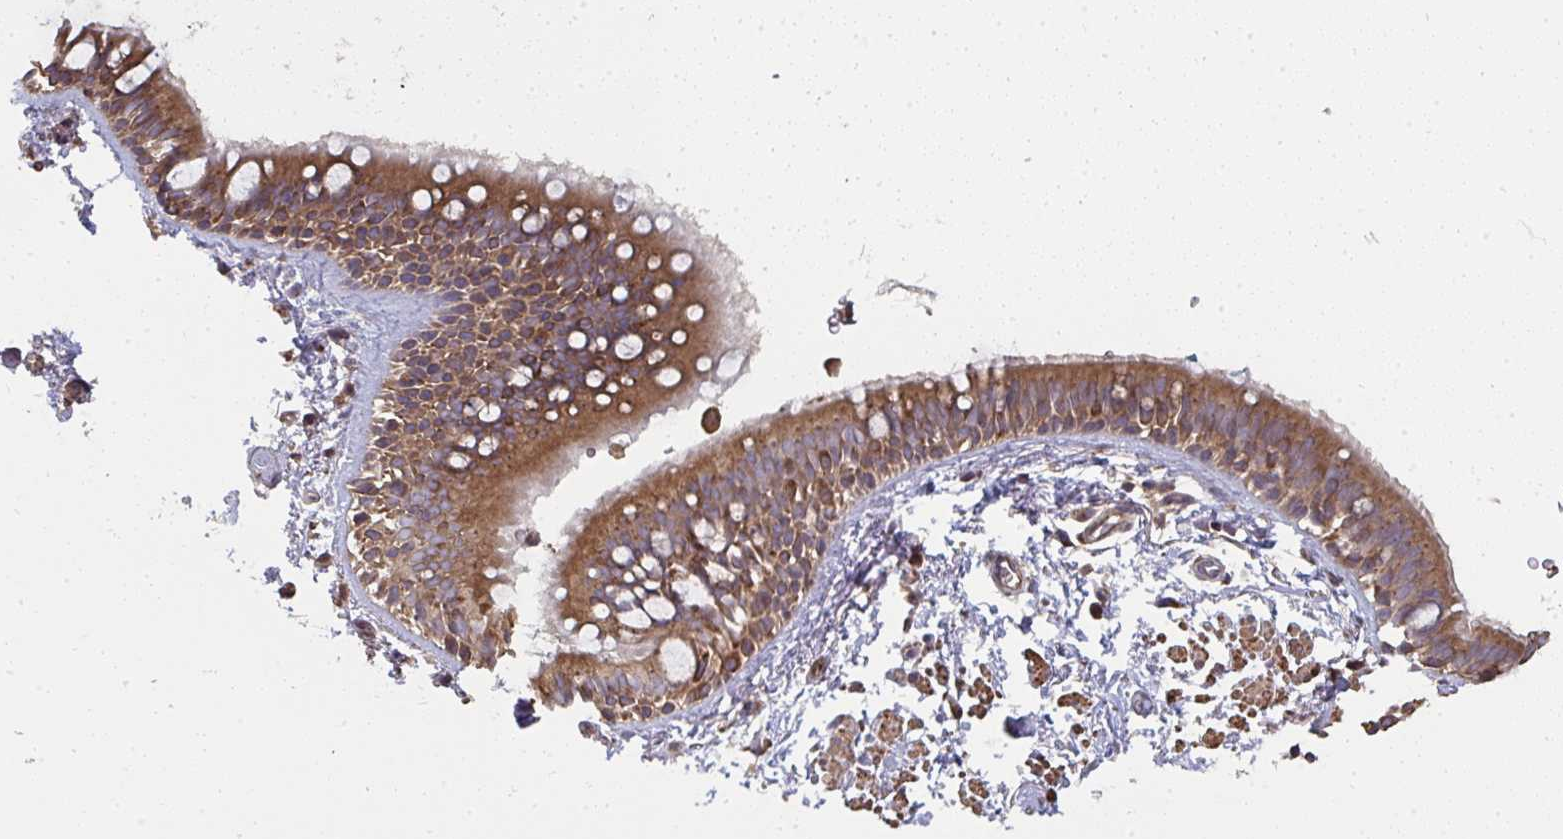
{"staining": {"intensity": "moderate", "quantity": ">75%", "location": "cytoplasmic/membranous"}, "tissue": "bronchus", "cell_type": "Respiratory epithelial cells", "image_type": "normal", "snomed": [{"axis": "morphology", "description": "Normal tissue, NOS"}, {"axis": "topography", "description": "Lymph node"}, {"axis": "topography", "description": "Cartilage tissue"}, {"axis": "topography", "description": "Bronchus"}], "caption": "Immunohistochemical staining of unremarkable human bronchus demonstrates medium levels of moderate cytoplasmic/membranous staining in approximately >75% of respiratory epithelial cells. (IHC, brightfield microscopy, high magnification).", "gene": "ZFYVE28", "patient": {"sex": "female", "age": 70}}